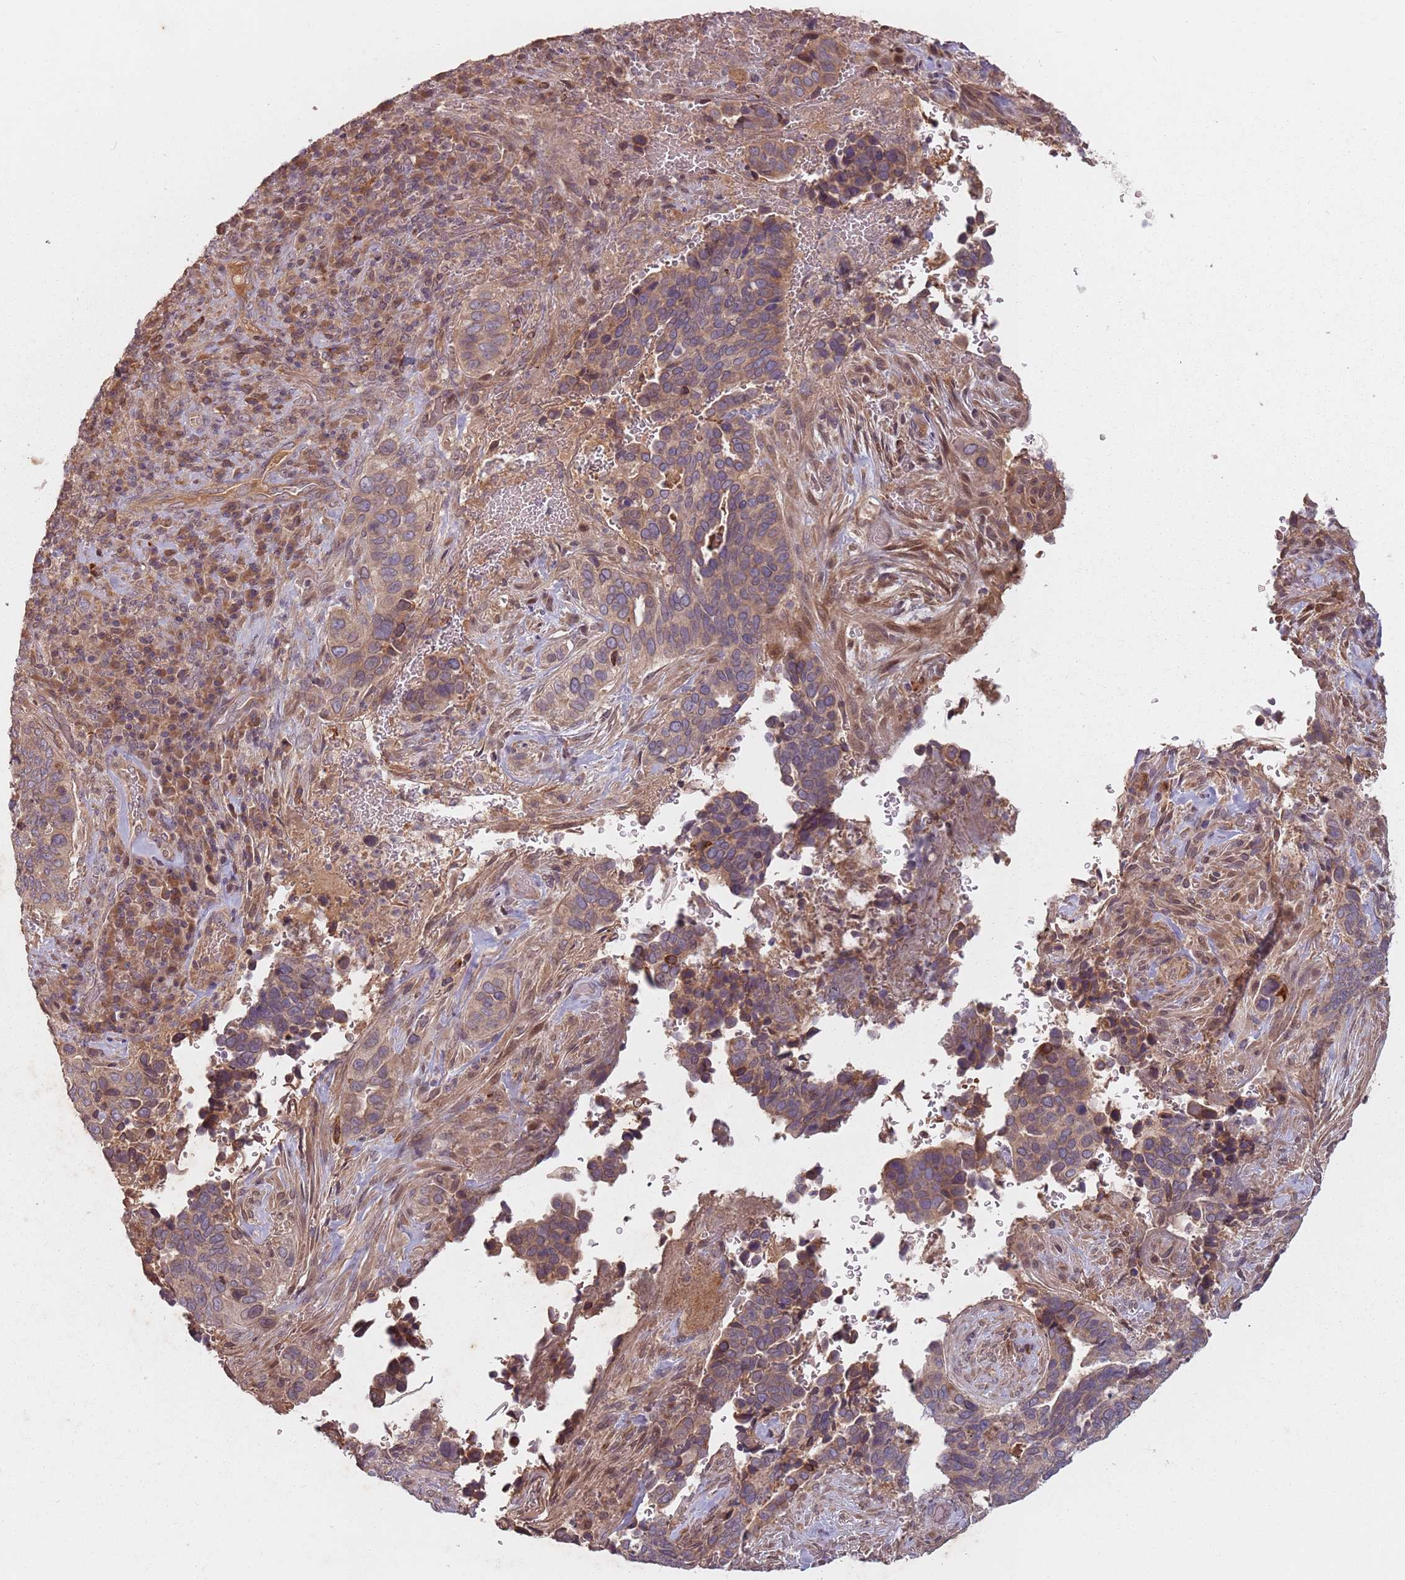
{"staining": {"intensity": "weak", "quantity": "25%-75%", "location": "cytoplasmic/membranous"}, "tissue": "cervical cancer", "cell_type": "Tumor cells", "image_type": "cancer", "snomed": [{"axis": "morphology", "description": "Squamous cell carcinoma, NOS"}, {"axis": "topography", "description": "Cervix"}], "caption": "This micrograph reveals immunohistochemistry (IHC) staining of squamous cell carcinoma (cervical), with low weak cytoplasmic/membranous expression in about 25%-75% of tumor cells.", "gene": "GPR180", "patient": {"sex": "female", "age": 38}}